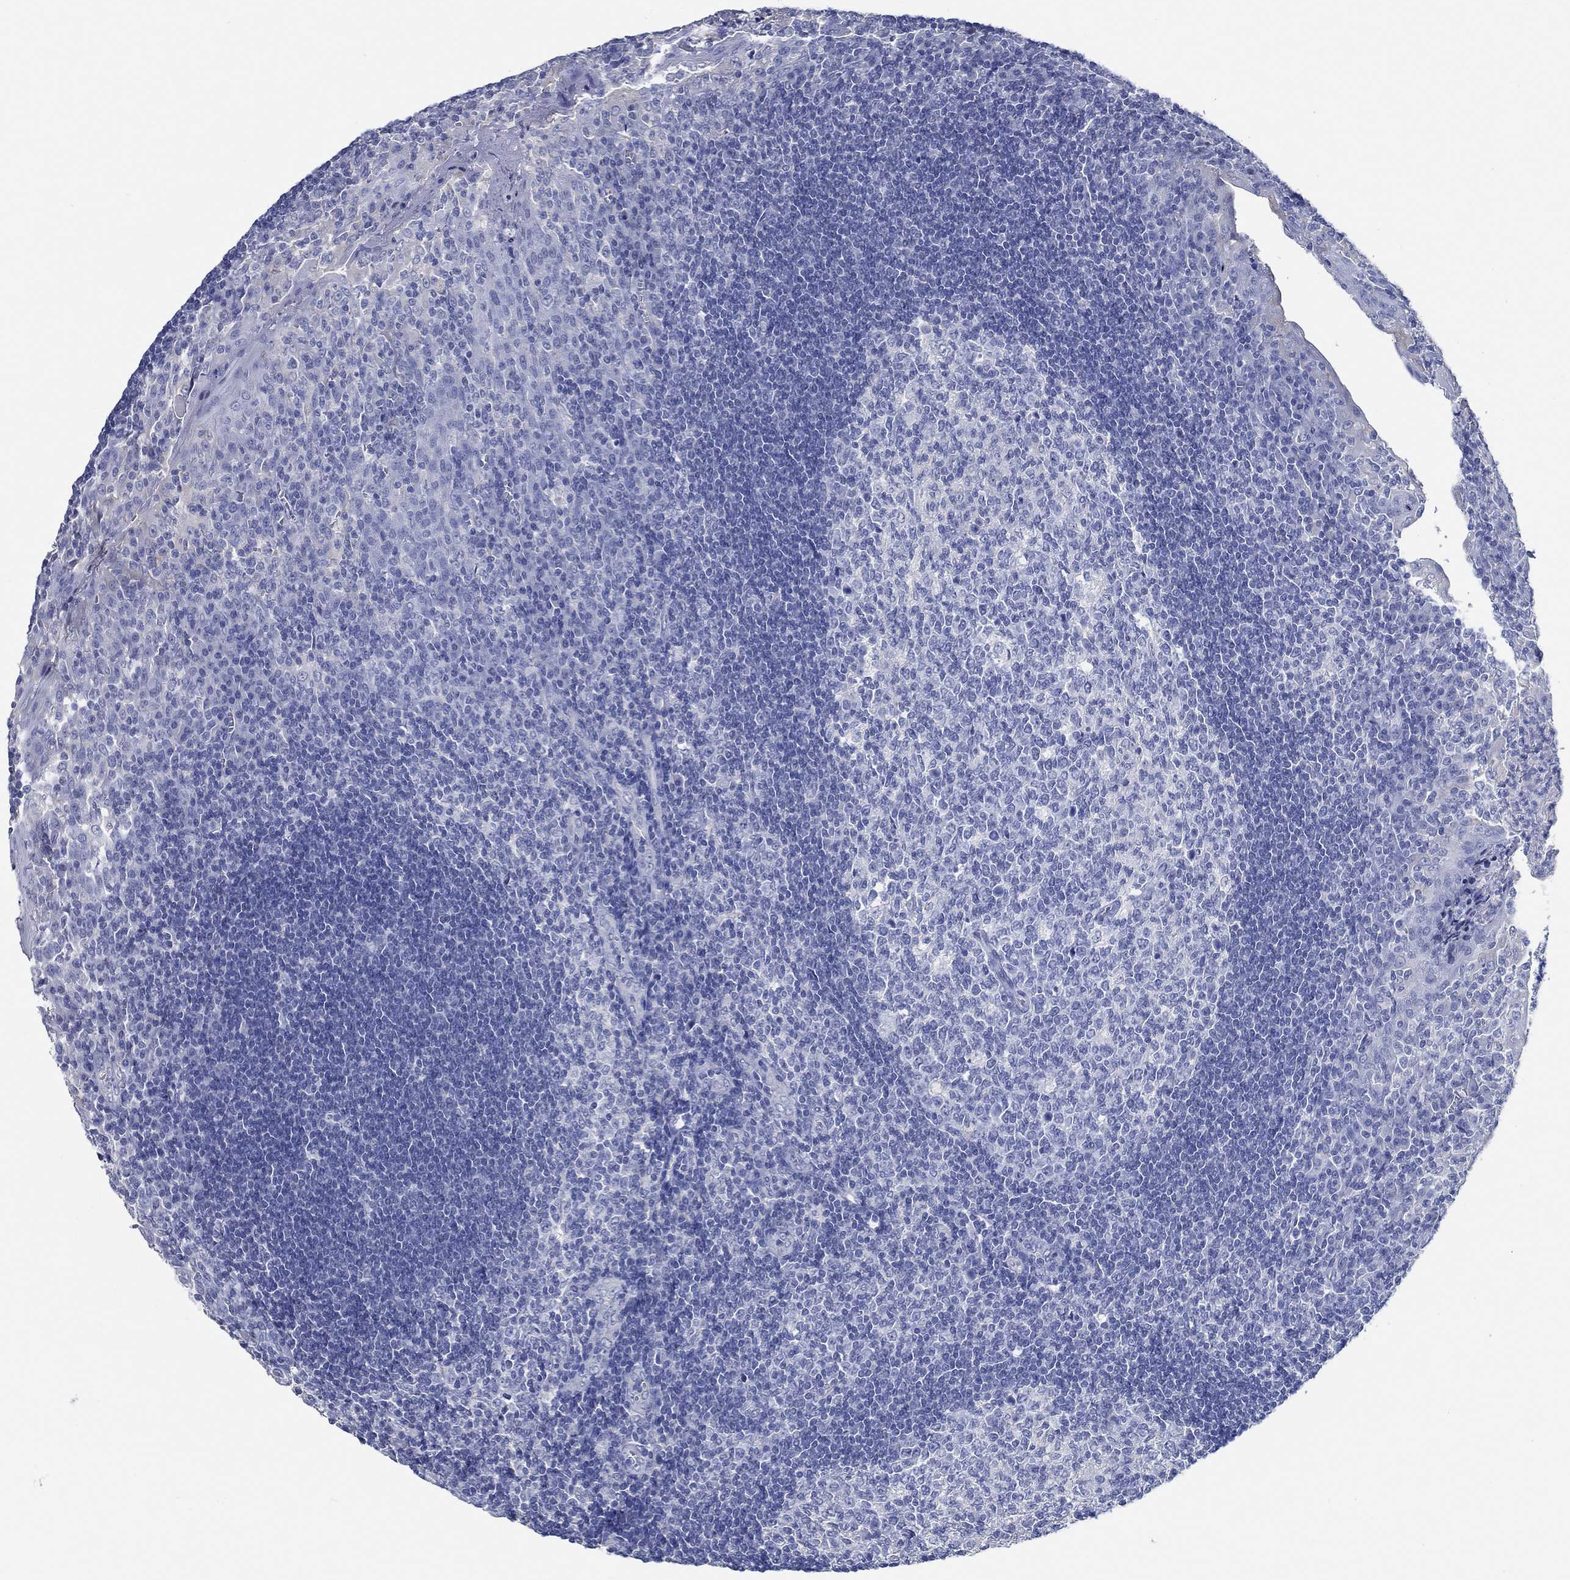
{"staining": {"intensity": "negative", "quantity": "none", "location": "none"}, "tissue": "tonsil", "cell_type": "Germinal center cells", "image_type": "normal", "snomed": [{"axis": "morphology", "description": "Normal tissue, NOS"}, {"axis": "topography", "description": "Tonsil"}], "caption": "Immunohistochemistry (IHC) photomicrograph of benign tonsil: tonsil stained with DAB exhibits no significant protein expression in germinal center cells.", "gene": "TOMM20L", "patient": {"sex": "female", "age": 12}}